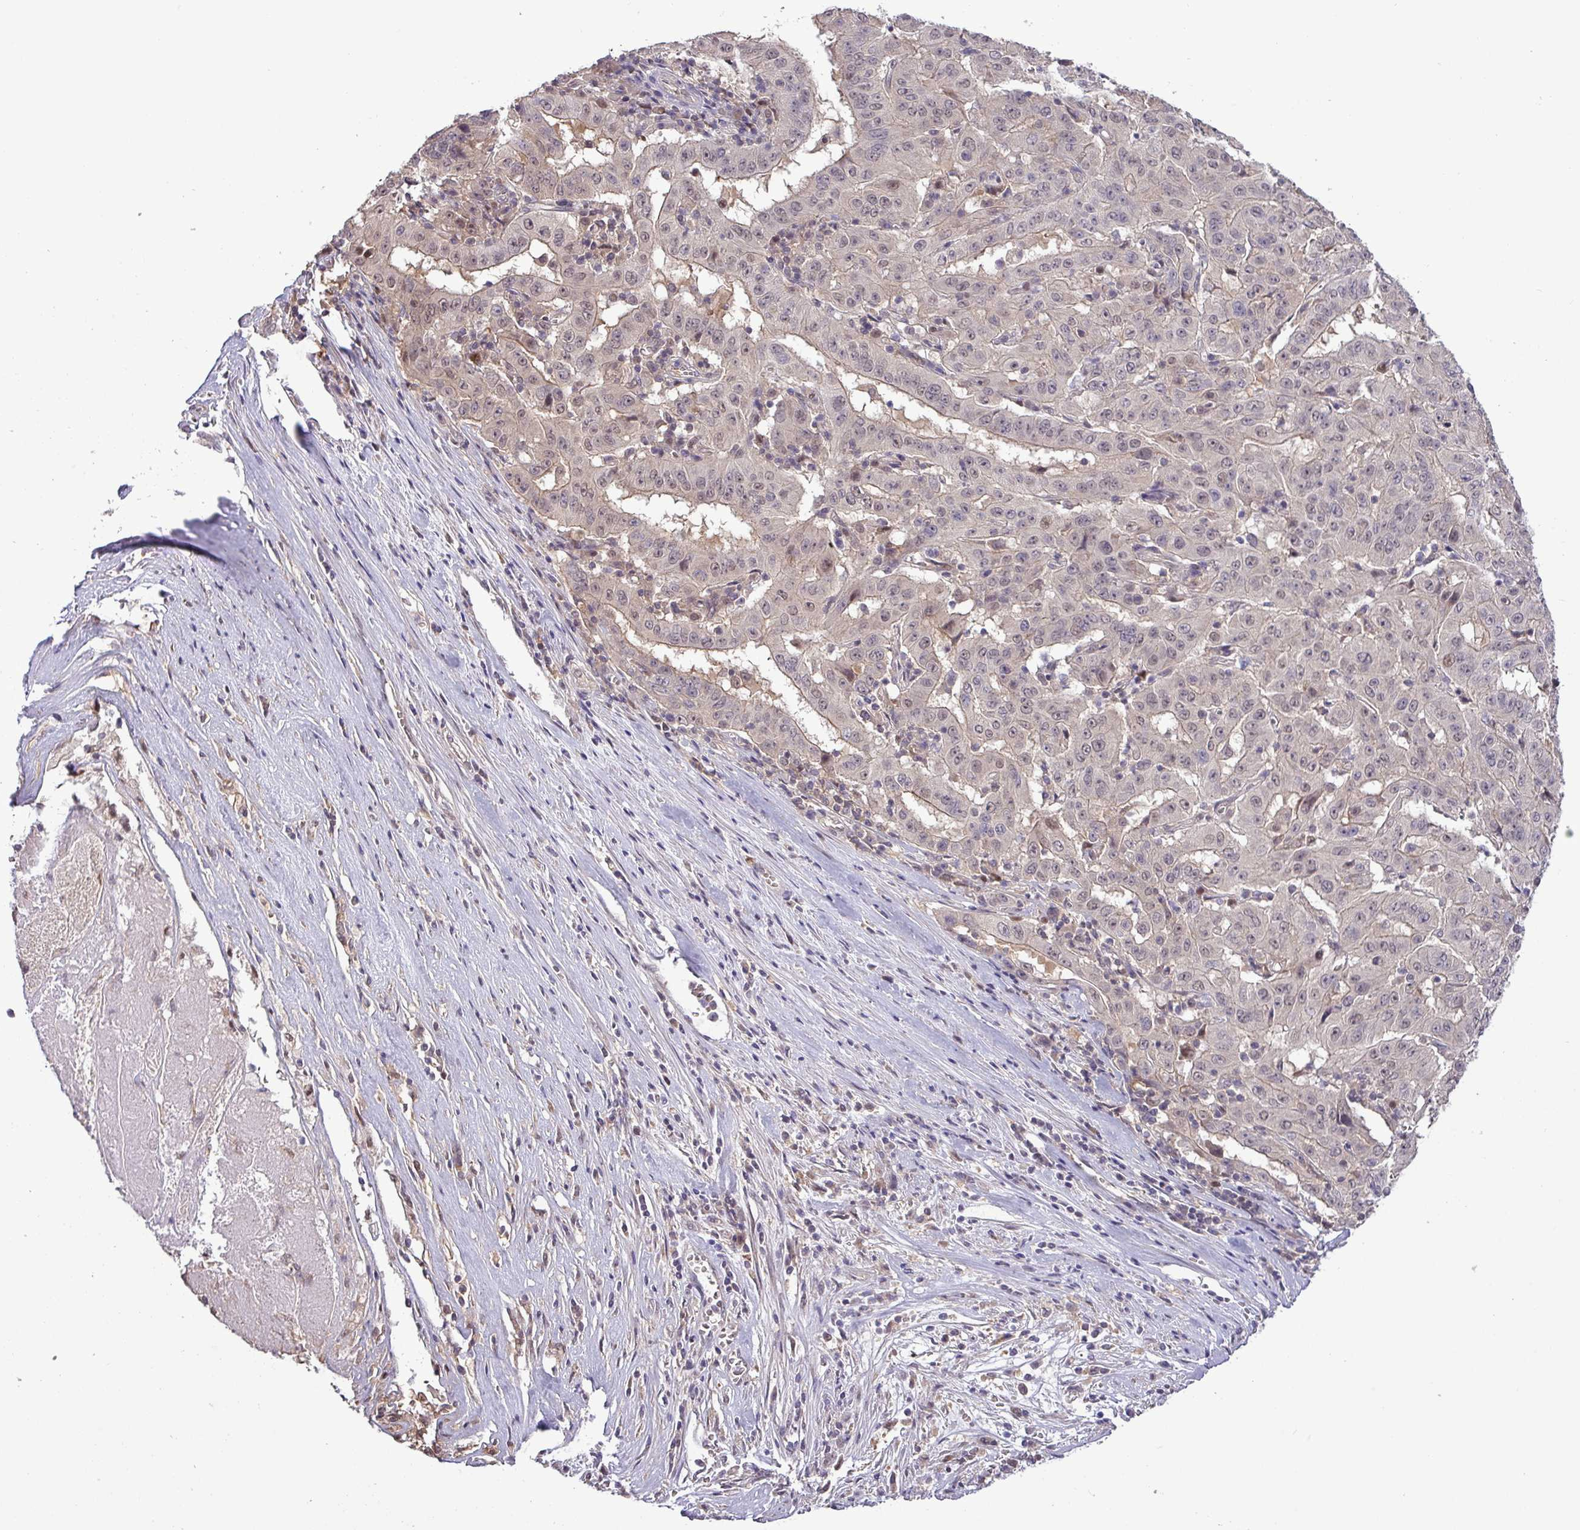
{"staining": {"intensity": "weak", "quantity": "<25%", "location": "cytoplasmic/membranous,nuclear"}, "tissue": "pancreatic cancer", "cell_type": "Tumor cells", "image_type": "cancer", "snomed": [{"axis": "morphology", "description": "Adenocarcinoma, NOS"}, {"axis": "topography", "description": "Pancreas"}], "caption": "High power microscopy micrograph of an immunohistochemistry histopathology image of pancreatic cancer, revealing no significant staining in tumor cells.", "gene": "RIPPLY1", "patient": {"sex": "male", "age": 63}}